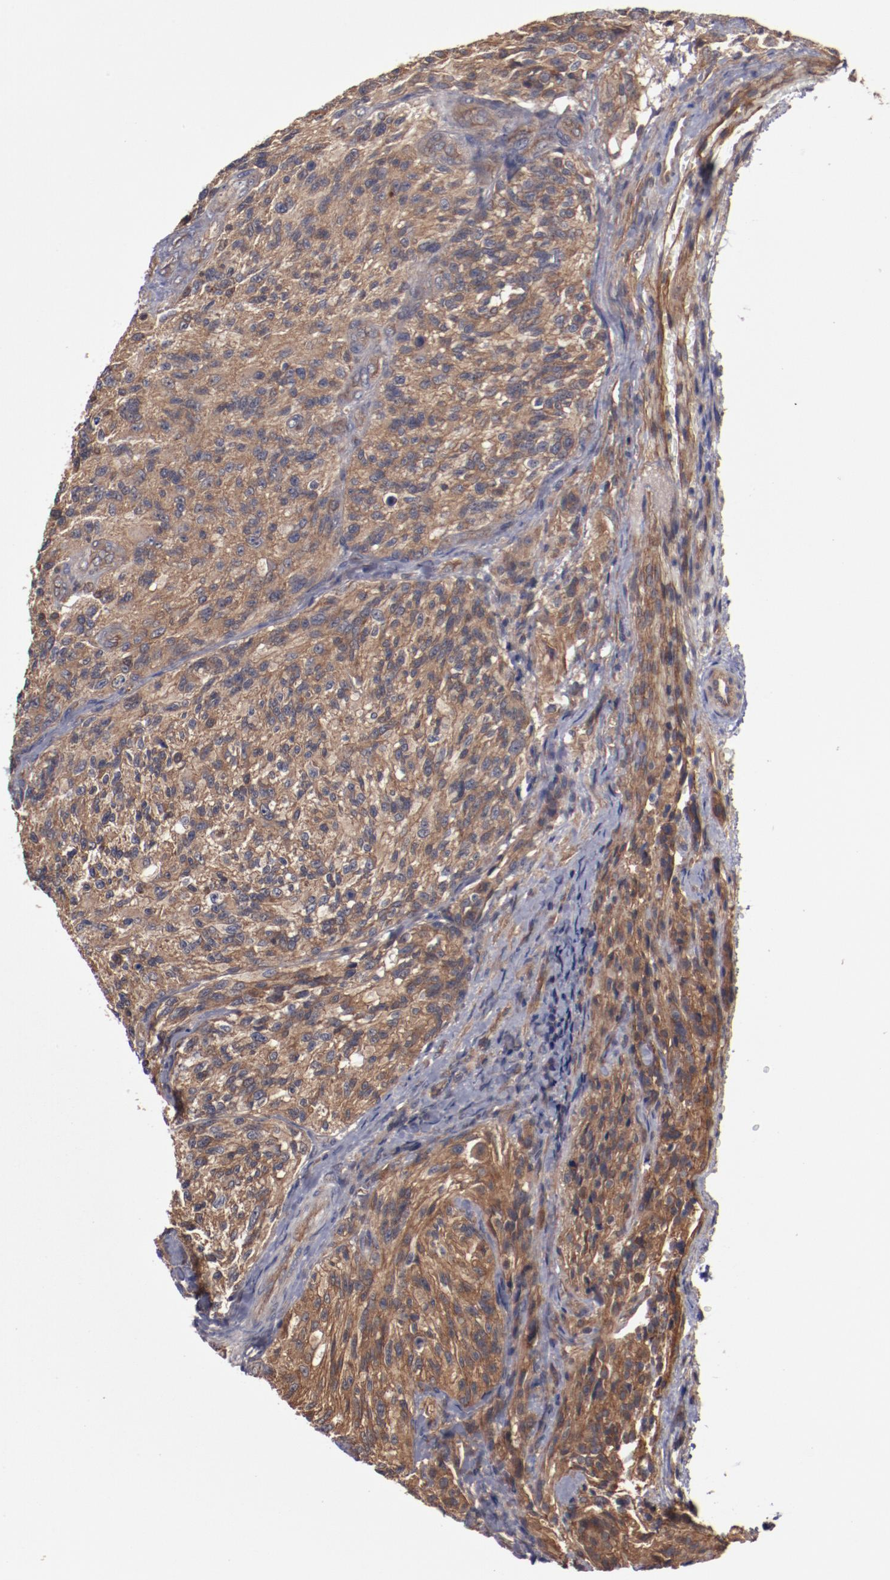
{"staining": {"intensity": "moderate", "quantity": "25%-75%", "location": "cytoplasmic/membranous"}, "tissue": "glioma", "cell_type": "Tumor cells", "image_type": "cancer", "snomed": [{"axis": "morphology", "description": "Normal tissue, NOS"}, {"axis": "morphology", "description": "Glioma, malignant, High grade"}, {"axis": "topography", "description": "Cerebral cortex"}], "caption": "This is an image of immunohistochemistry (IHC) staining of glioma, which shows moderate expression in the cytoplasmic/membranous of tumor cells.", "gene": "DNAAF2", "patient": {"sex": "male", "age": 56}}